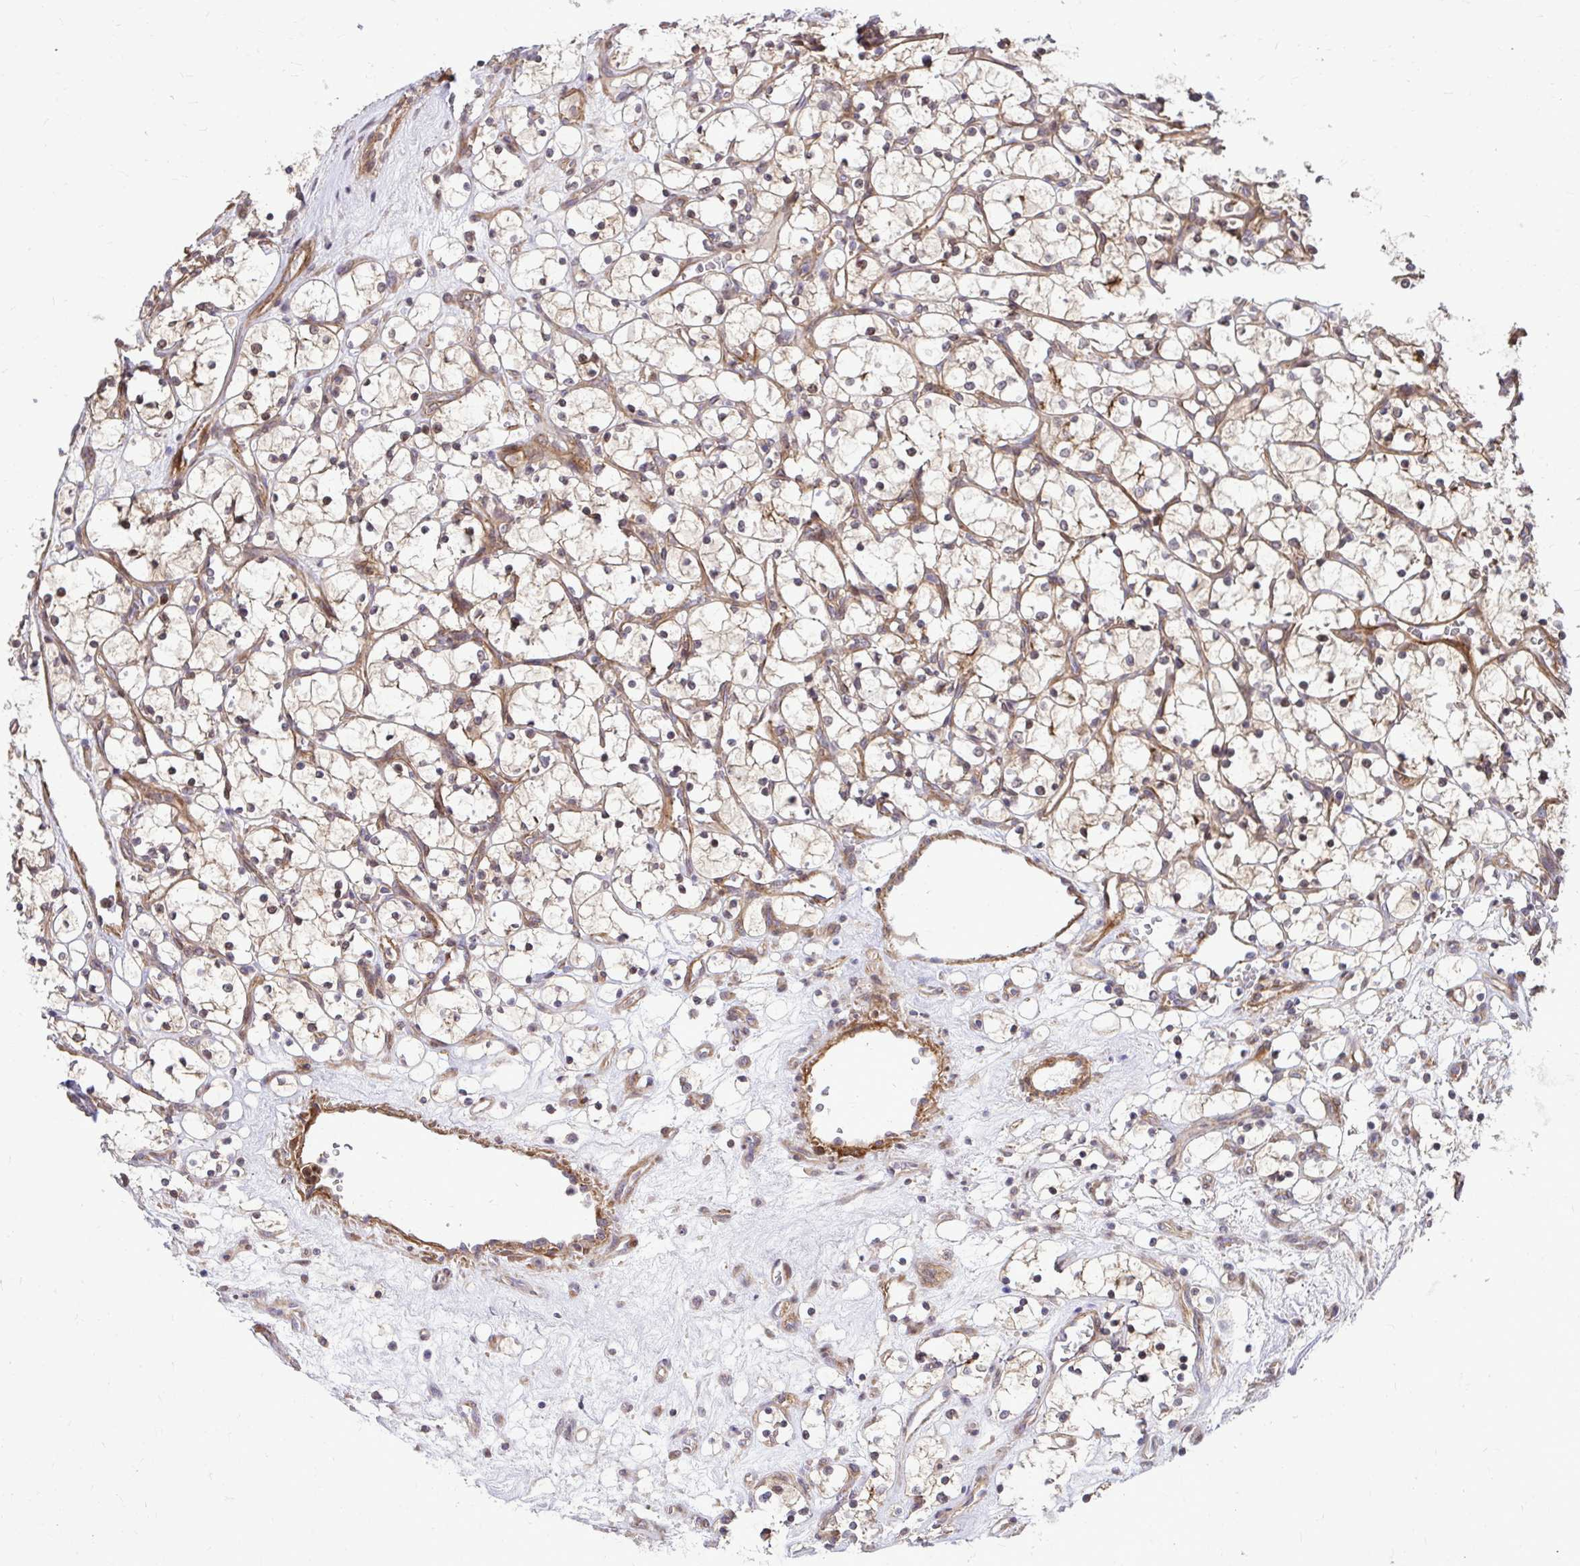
{"staining": {"intensity": "weak", "quantity": "25%-75%", "location": "cytoplasmic/membranous"}, "tissue": "renal cancer", "cell_type": "Tumor cells", "image_type": "cancer", "snomed": [{"axis": "morphology", "description": "Adenocarcinoma, NOS"}, {"axis": "topography", "description": "Kidney"}], "caption": "Renal adenocarcinoma stained with immunohistochemistry (IHC) exhibits weak cytoplasmic/membranous staining in about 25%-75% of tumor cells. (IHC, brightfield microscopy, high magnification).", "gene": "TRIP6", "patient": {"sex": "female", "age": 69}}